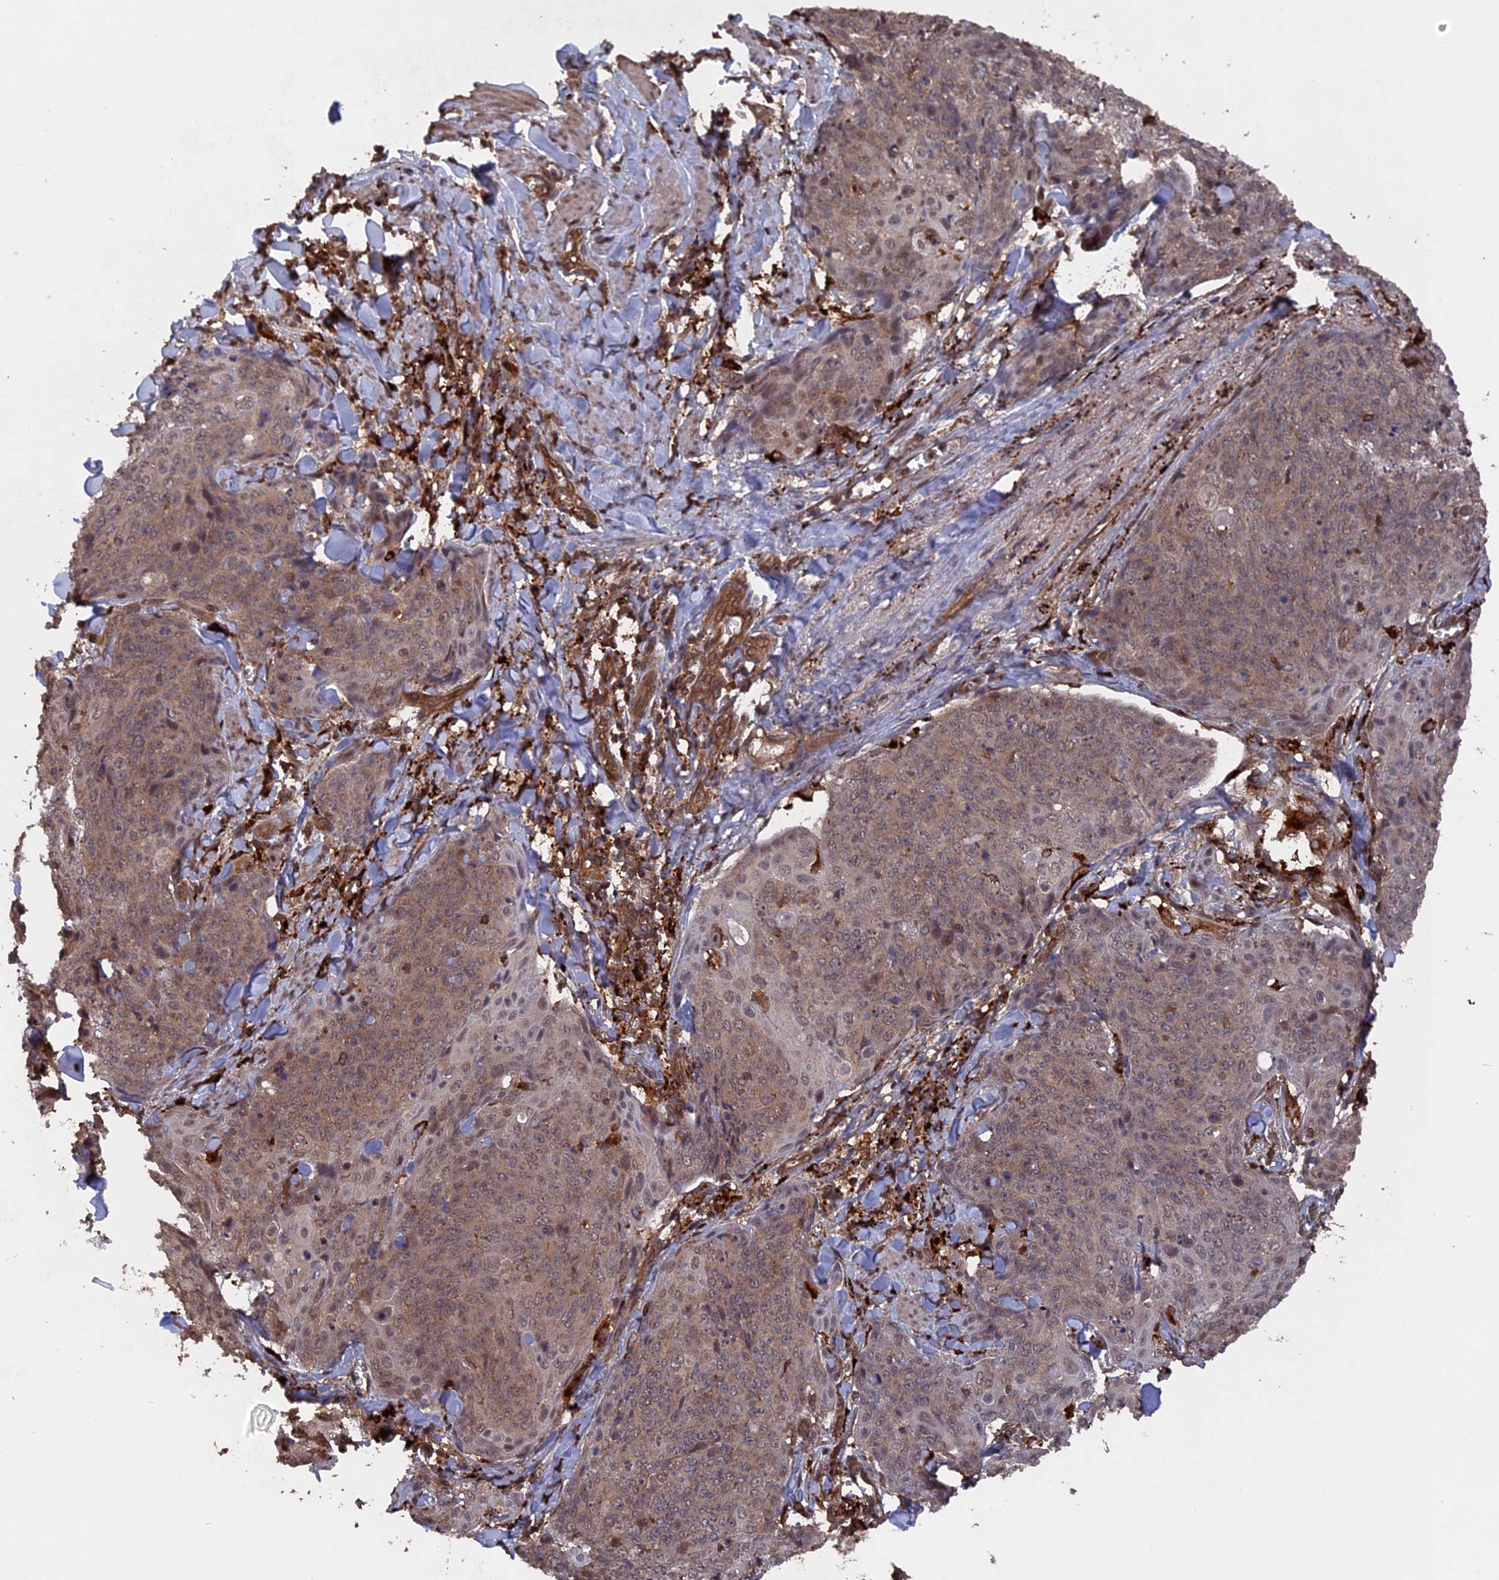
{"staining": {"intensity": "weak", "quantity": "25%-75%", "location": "cytoplasmic/membranous,nuclear"}, "tissue": "skin cancer", "cell_type": "Tumor cells", "image_type": "cancer", "snomed": [{"axis": "morphology", "description": "Squamous cell carcinoma, NOS"}, {"axis": "topography", "description": "Skin"}, {"axis": "topography", "description": "Vulva"}], "caption": "Immunohistochemical staining of skin cancer demonstrates weak cytoplasmic/membranous and nuclear protein expression in approximately 25%-75% of tumor cells.", "gene": "TELO2", "patient": {"sex": "female", "age": 85}}